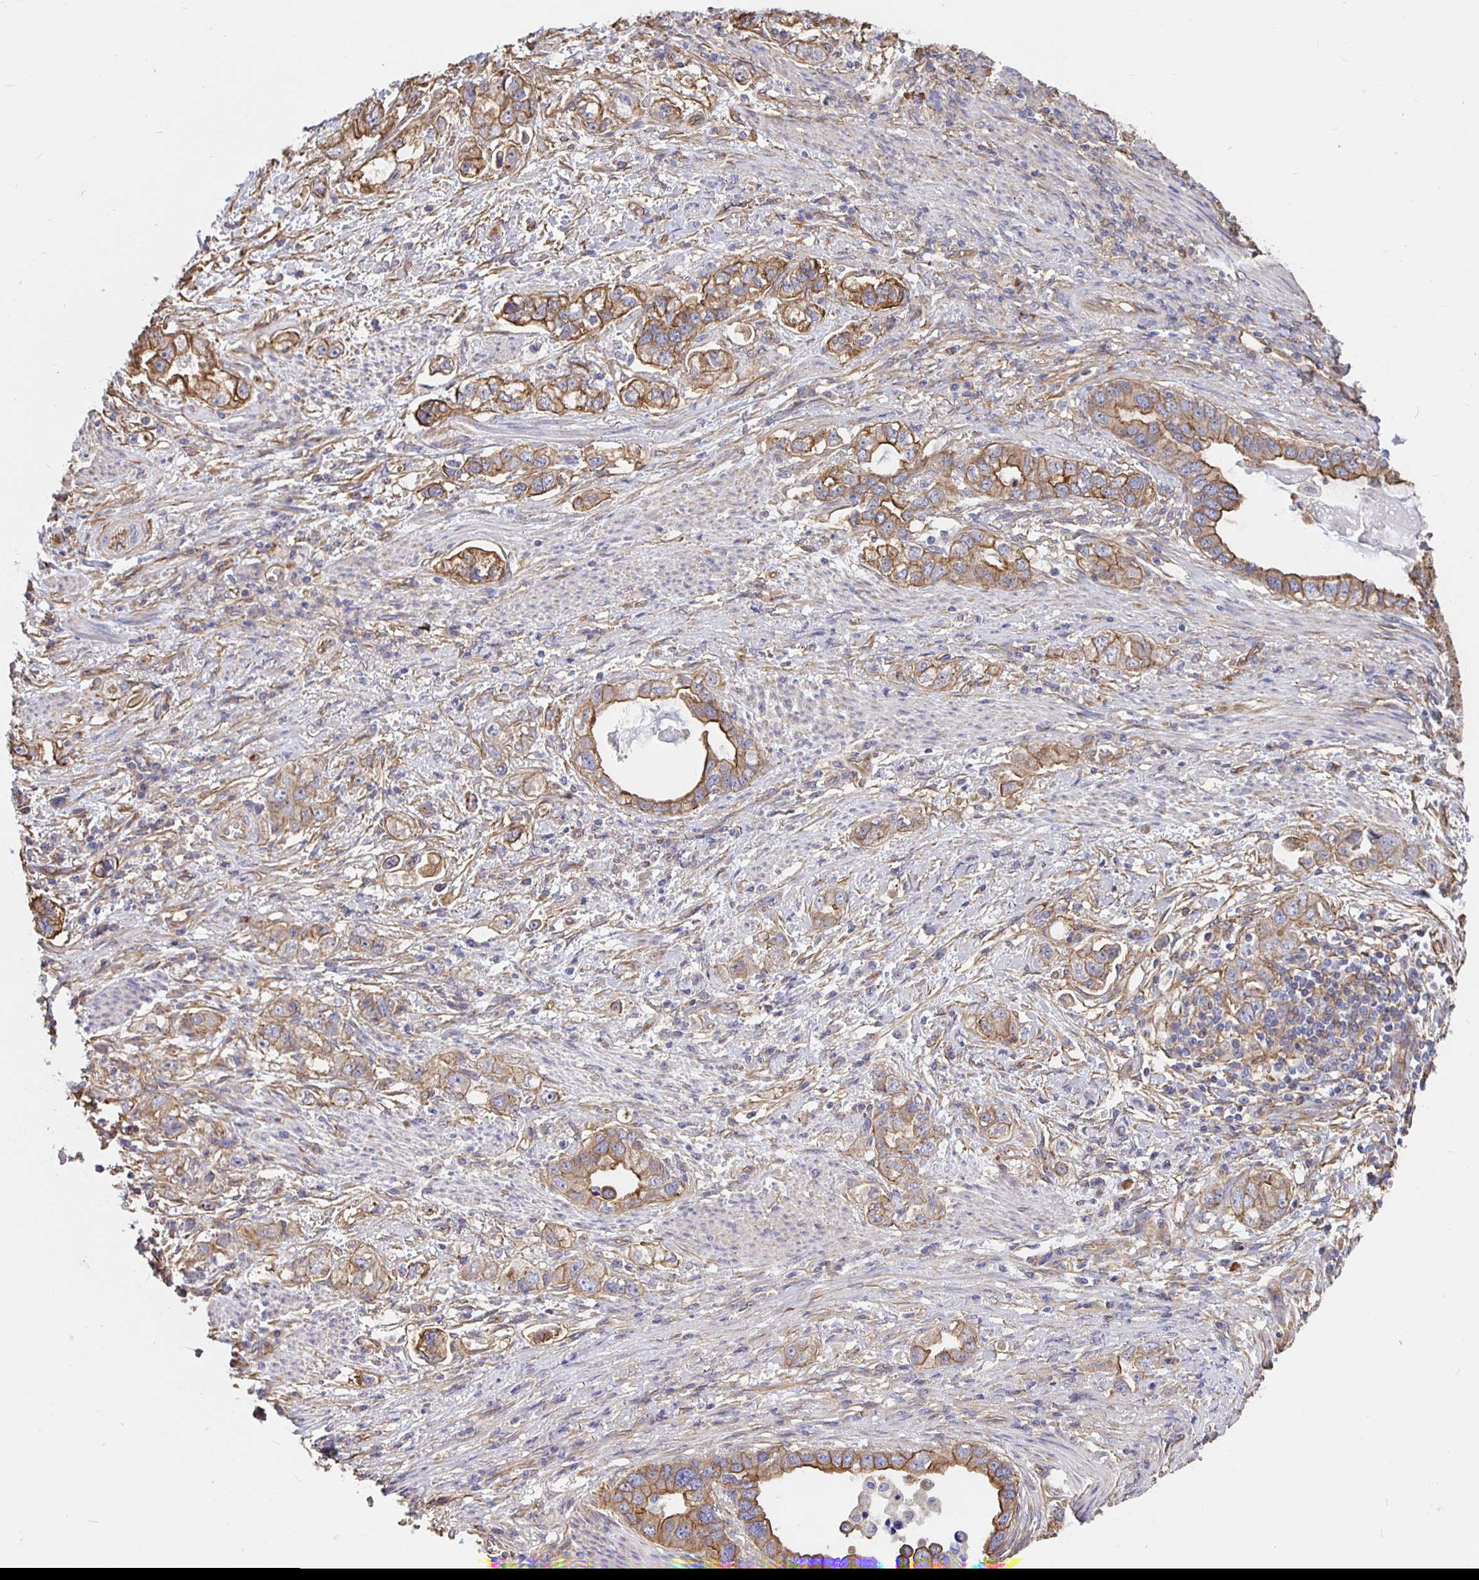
{"staining": {"intensity": "moderate", "quantity": ">75%", "location": "cytoplasmic/membranous"}, "tissue": "stomach cancer", "cell_type": "Tumor cells", "image_type": "cancer", "snomed": [{"axis": "morphology", "description": "Adenocarcinoma, NOS"}, {"axis": "topography", "description": "Stomach, lower"}], "caption": "Stomach cancer (adenocarcinoma) stained with a brown dye displays moderate cytoplasmic/membranous positive staining in approximately >75% of tumor cells.", "gene": "ARHGEF39", "patient": {"sex": "female", "age": 93}}